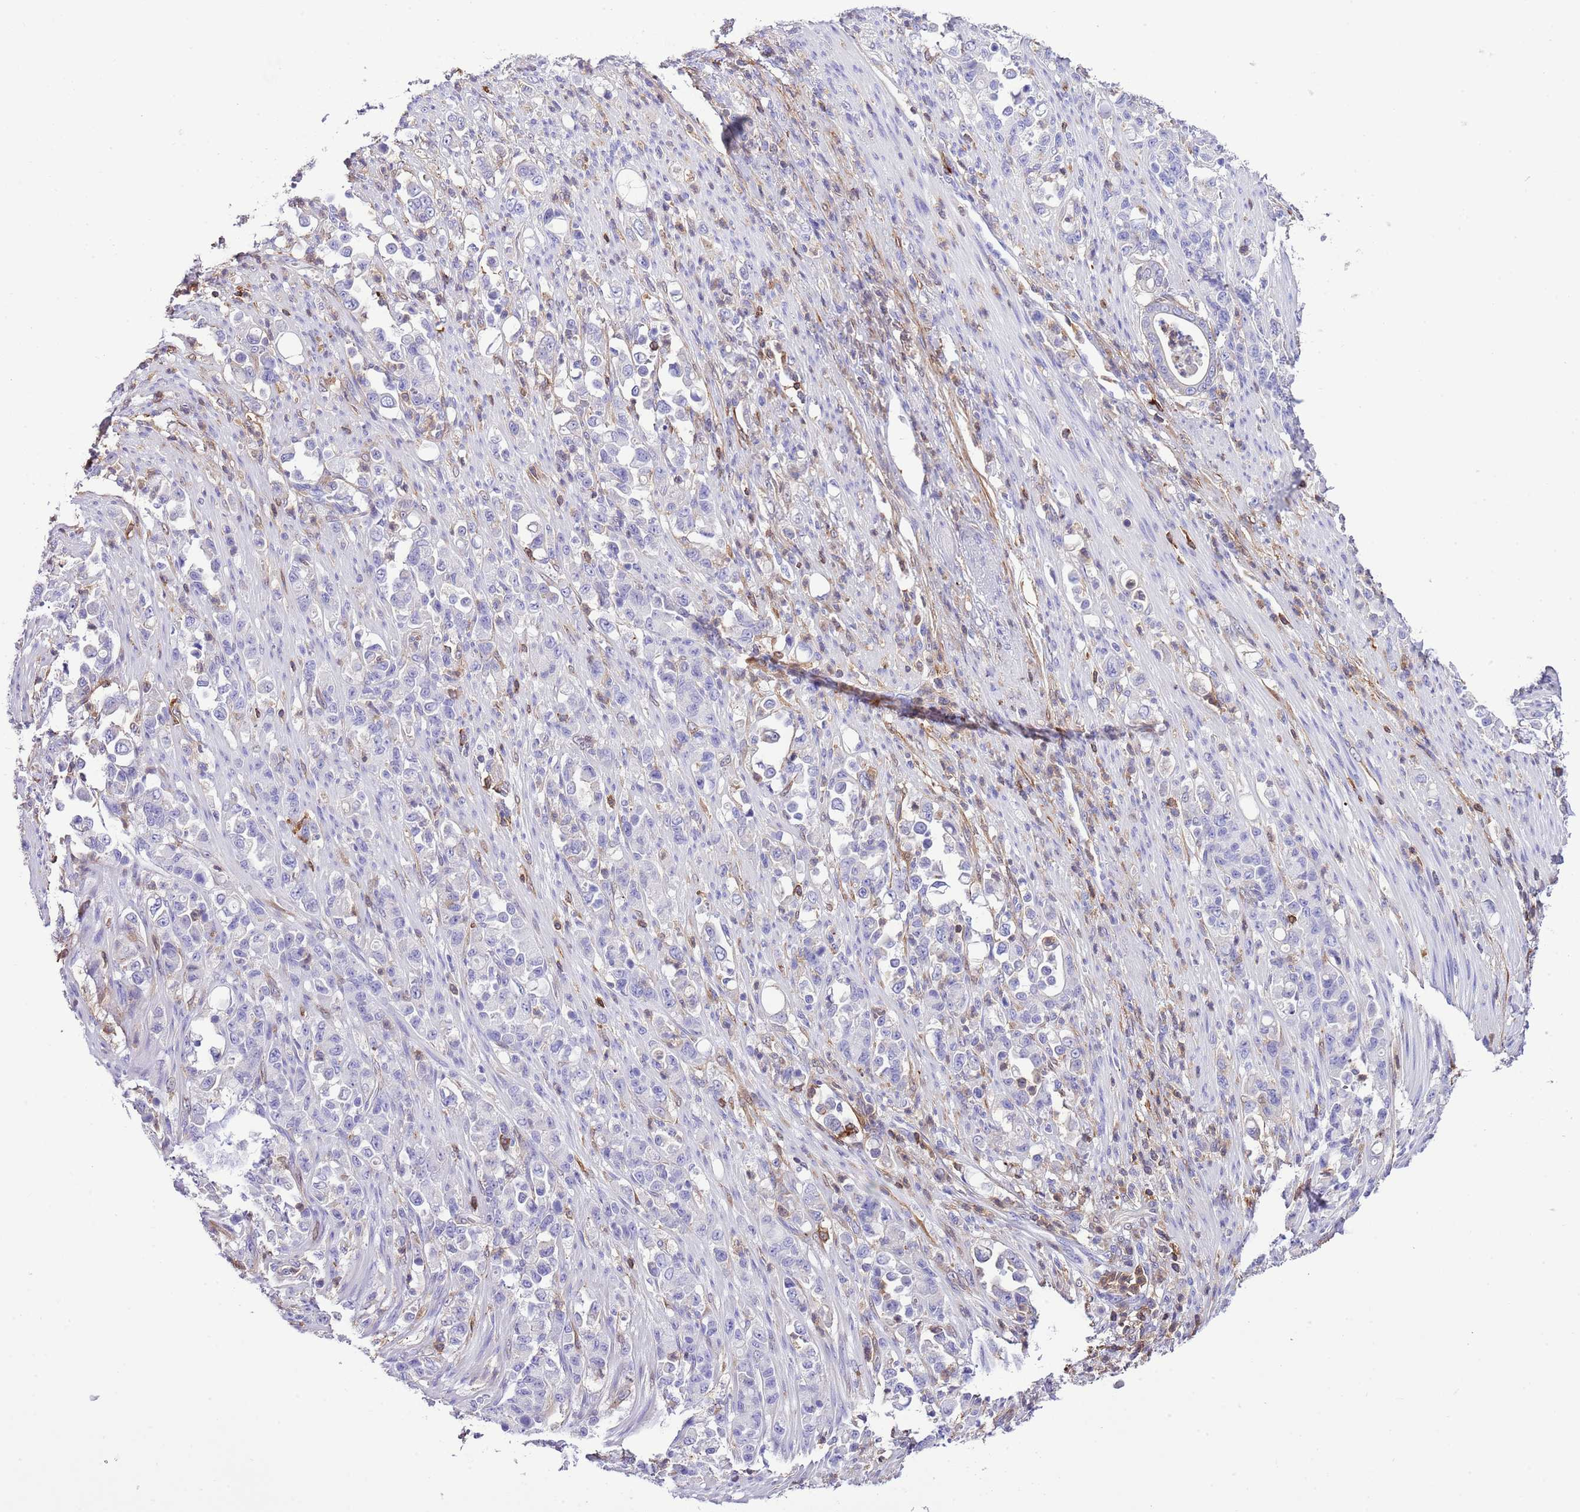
{"staining": {"intensity": "negative", "quantity": "none", "location": "none"}, "tissue": "stomach cancer", "cell_type": "Tumor cells", "image_type": "cancer", "snomed": [{"axis": "morphology", "description": "Normal tissue, NOS"}, {"axis": "morphology", "description": "Adenocarcinoma, NOS"}, {"axis": "topography", "description": "Stomach"}], "caption": "This image is of adenocarcinoma (stomach) stained with immunohistochemistry (IHC) to label a protein in brown with the nuclei are counter-stained blue. There is no staining in tumor cells.", "gene": "CNN2", "patient": {"sex": "female", "age": 79}}